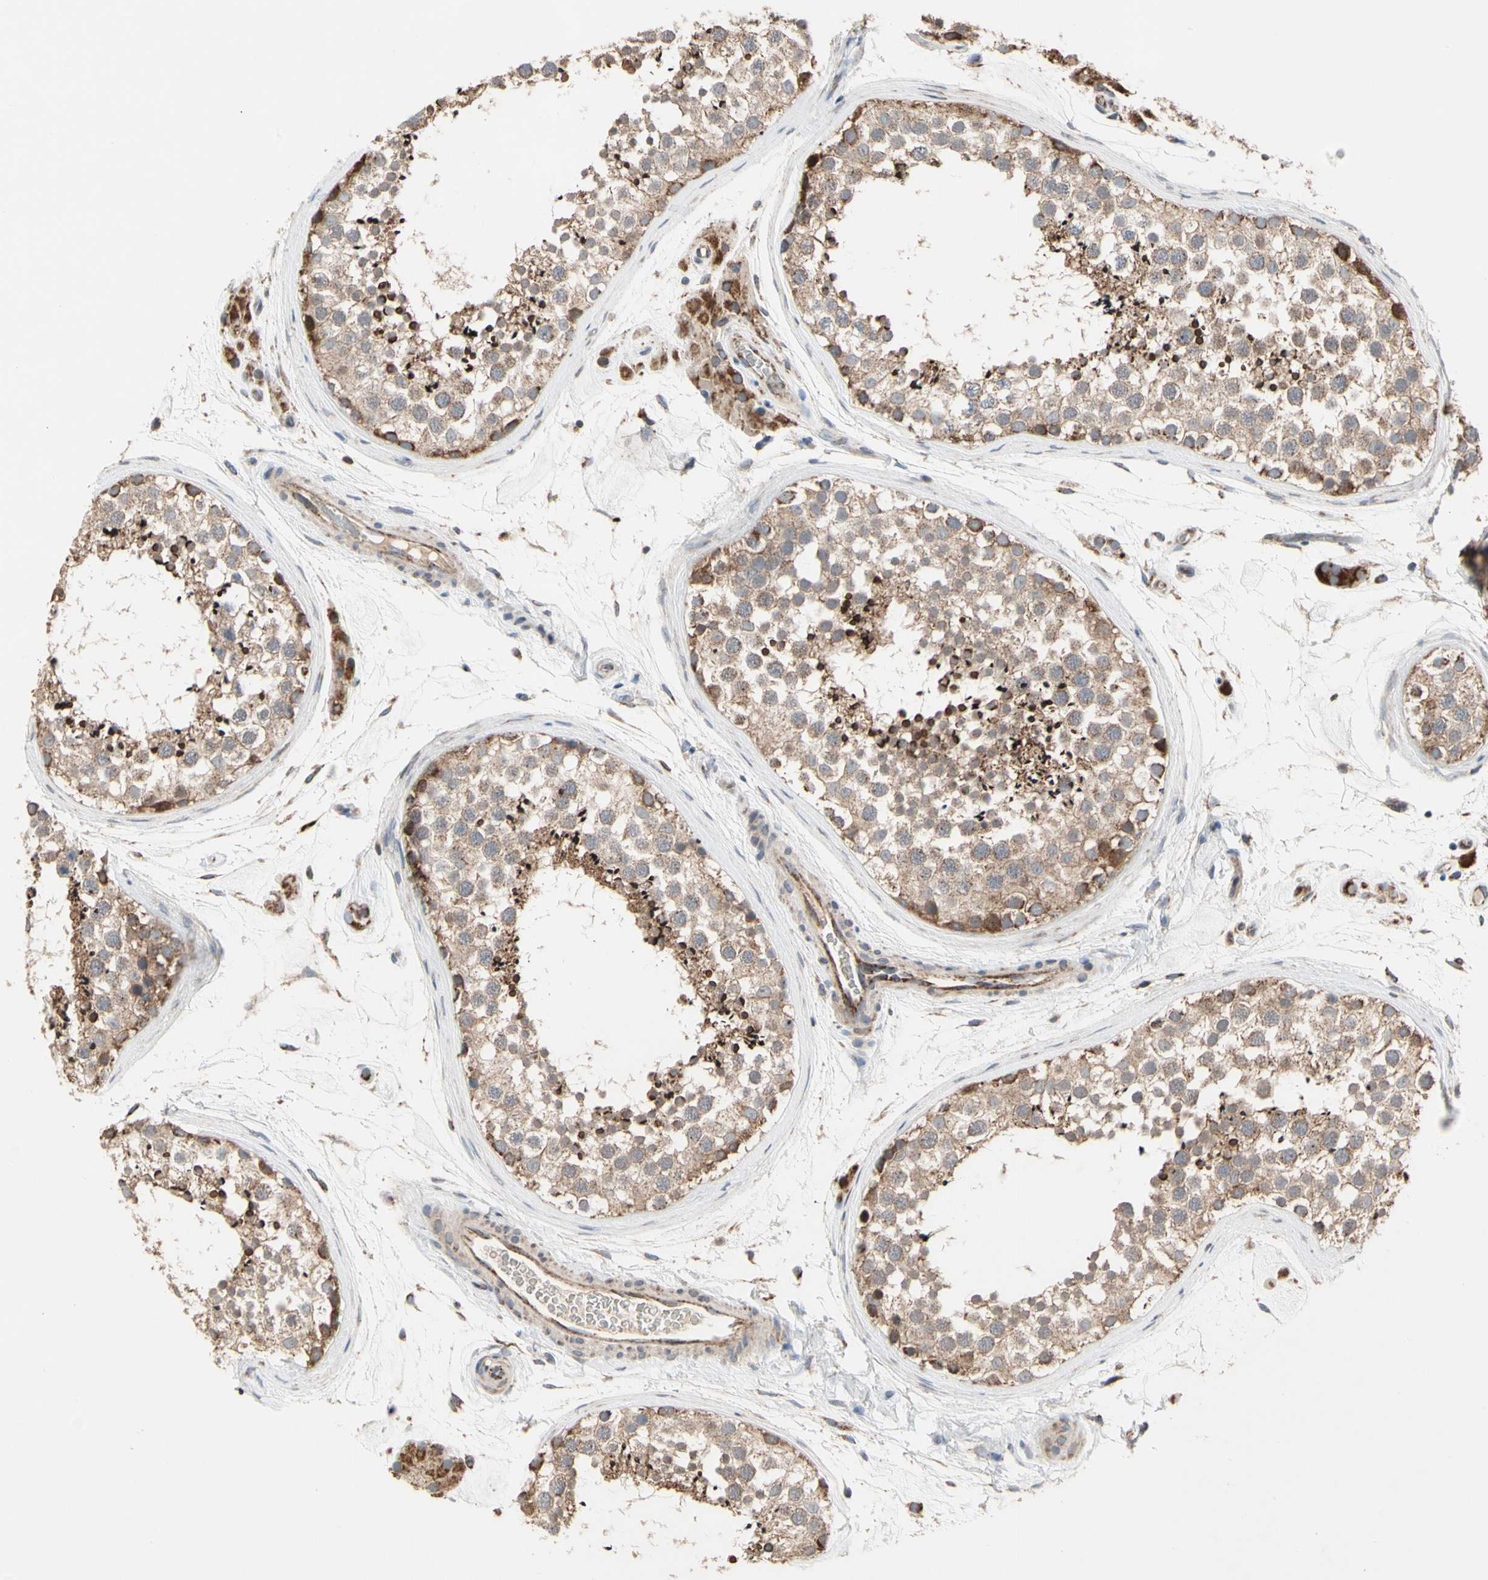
{"staining": {"intensity": "moderate", "quantity": ">75%", "location": "cytoplasmic/membranous"}, "tissue": "testis", "cell_type": "Cells in seminiferous ducts", "image_type": "normal", "snomed": [{"axis": "morphology", "description": "Normal tissue, NOS"}, {"axis": "topography", "description": "Testis"}], "caption": "DAB (3,3'-diaminobenzidine) immunohistochemical staining of benign testis demonstrates moderate cytoplasmic/membranous protein expression in about >75% of cells in seminiferous ducts.", "gene": "GPD2", "patient": {"sex": "male", "age": 46}}